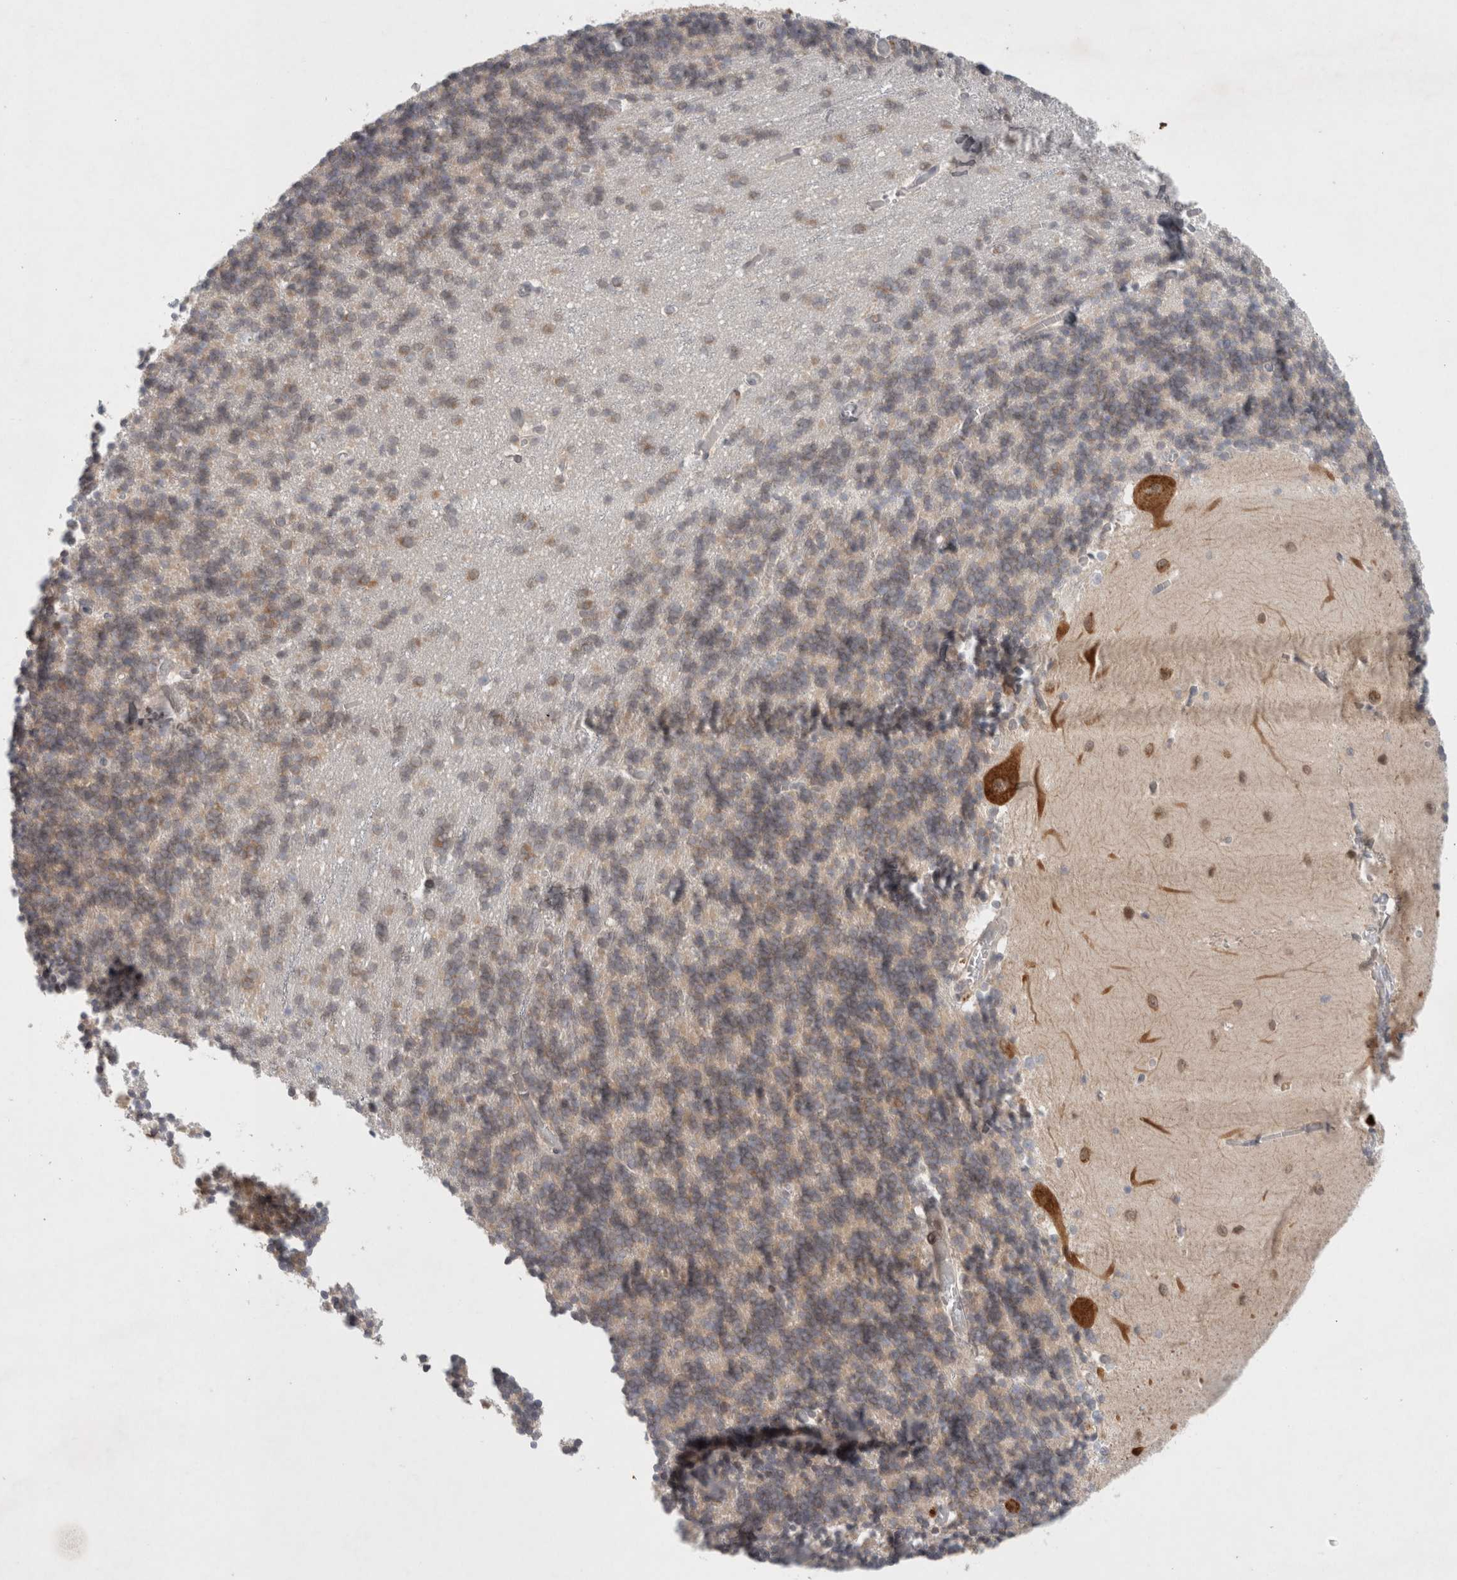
{"staining": {"intensity": "moderate", "quantity": "<25%", "location": "cytoplasmic/membranous"}, "tissue": "cerebellum", "cell_type": "Cells in granular layer", "image_type": "normal", "snomed": [{"axis": "morphology", "description": "Normal tissue, NOS"}, {"axis": "topography", "description": "Cerebellum"}], "caption": "High-magnification brightfield microscopy of benign cerebellum stained with DAB (3,3'-diaminobenzidine) (brown) and counterstained with hematoxylin (blue). cells in granular layer exhibit moderate cytoplasmic/membranous expression is identified in approximately<25% of cells.", "gene": "RASAL2", "patient": {"sex": "male", "age": 37}}